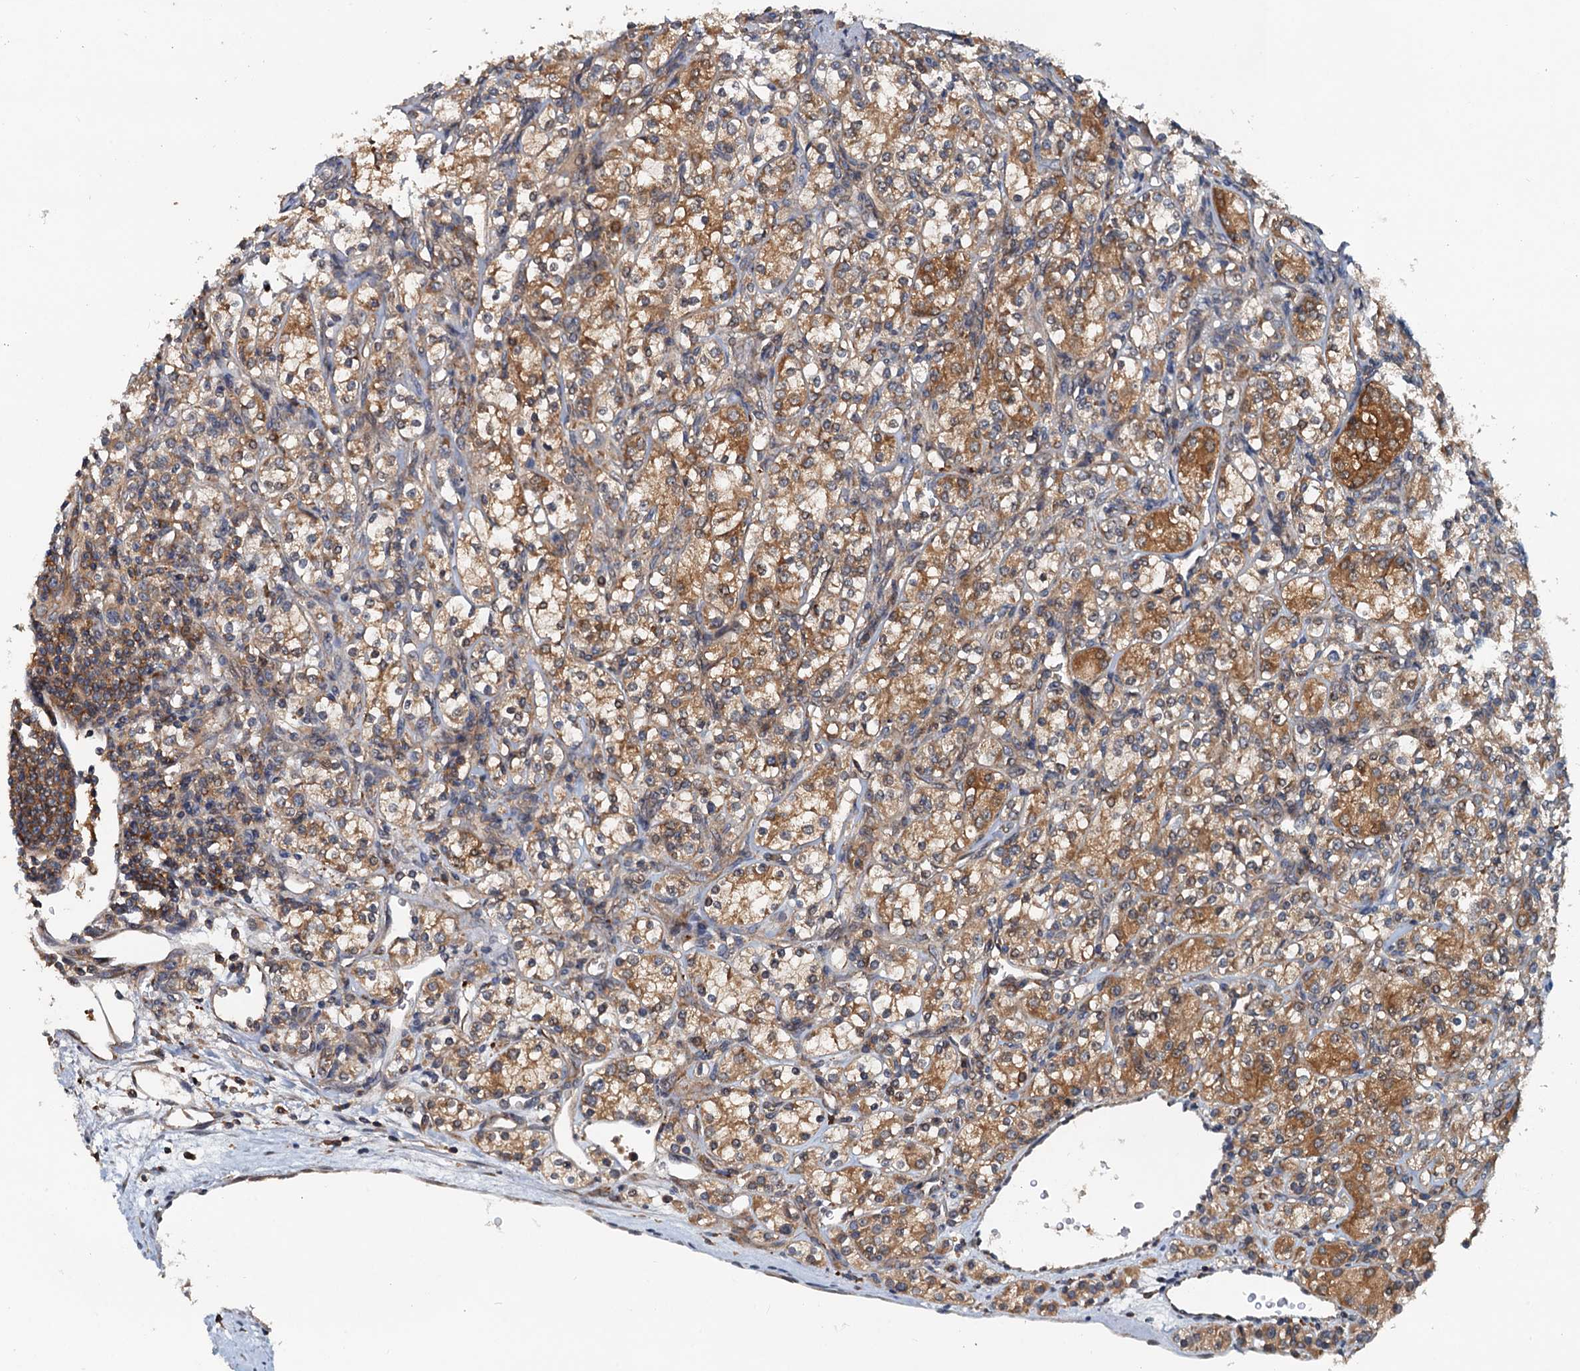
{"staining": {"intensity": "moderate", "quantity": ">75%", "location": "cytoplasmic/membranous"}, "tissue": "renal cancer", "cell_type": "Tumor cells", "image_type": "cancer", "snomed": [{"axis": "morphology", "description": "Adenocarcinoma, NOS"}, {"axis": "topography", "description": "Kidney"}], "caption": "Human renal adenocarcinoma stained with a protein marker displays moderate staining in tumor cells.", "gene": "EFL1", "patient": {"sex": "male", "age": 77}}